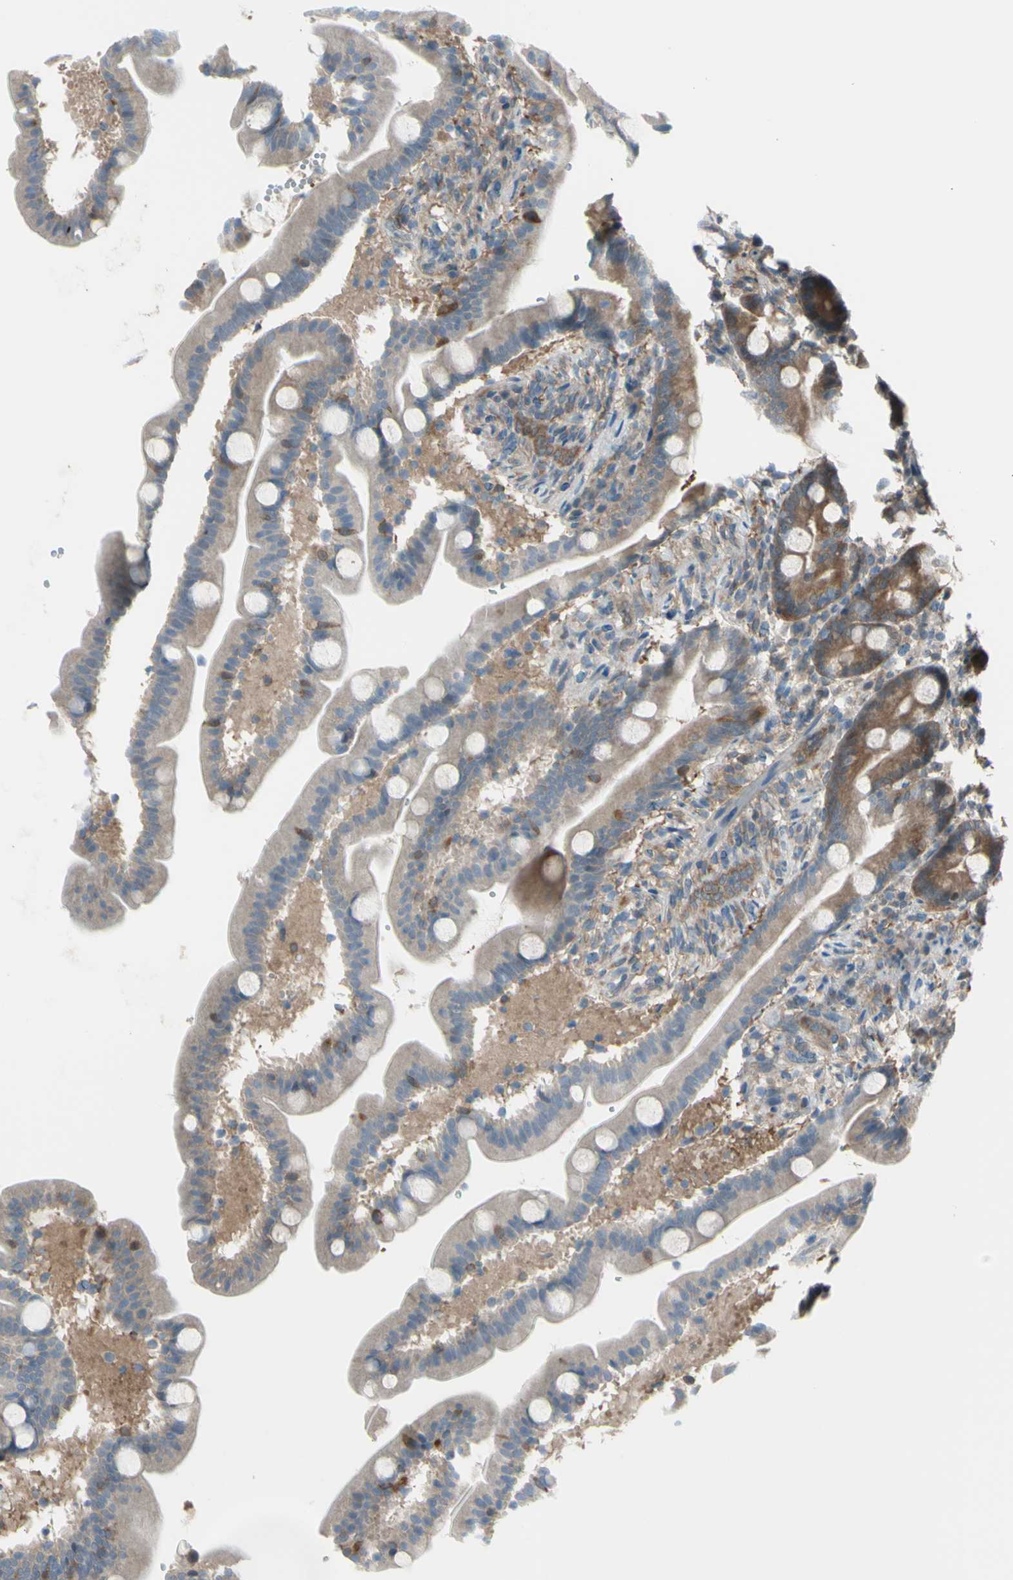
{"staining": {"intensity": "moderate", "quantity": "25%-75%", "location": "cytoplasmic/membranous"}, "tissue": "duodenum", "cell_type": "Glandular cells", "image_type": "normal", "snomed": [{"axis": "morphology", "description": "Normal tissue, NOS"}, {"axis": "topography", "description": "Duodenum"}], "caption": "Moderate cytoplasmic/membranous positivity is appreciated in approximately 25%-75% of glandular cells in unremarkable duodenum.", "gene": "YWHAQ", "patient": {"sex": "male", "age": 54}}